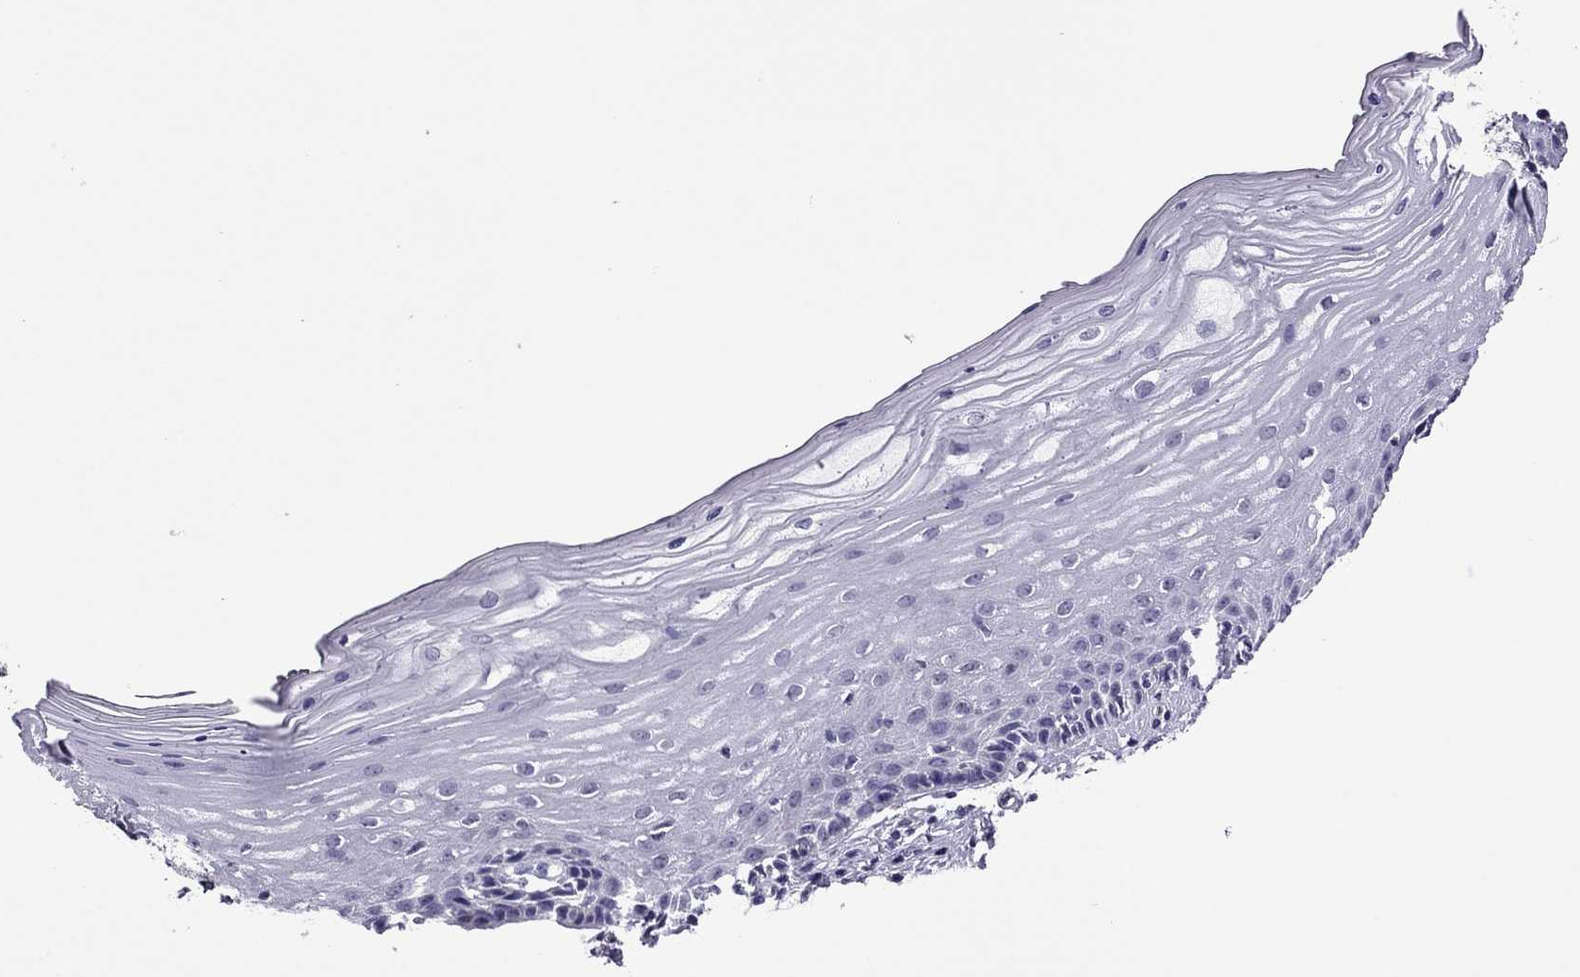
{"staining": {"intensity": "negative", "quantity": "none", "location": "none"}, "tissue": "vagina", "cell_type": "Squamous epithelial cells", "image_type": "normal", "snomed": [{"axis": "morphology", "description": "Normal tissue, NOS"}, {"axis": "topography", "description": "Vagina"}], "caption": "Protein analysis of benign vagina shows no significant positivity in squamous epithelial cells.", "gene": "SLC16A8", "patient": {"sex": "female", "age": 45}}